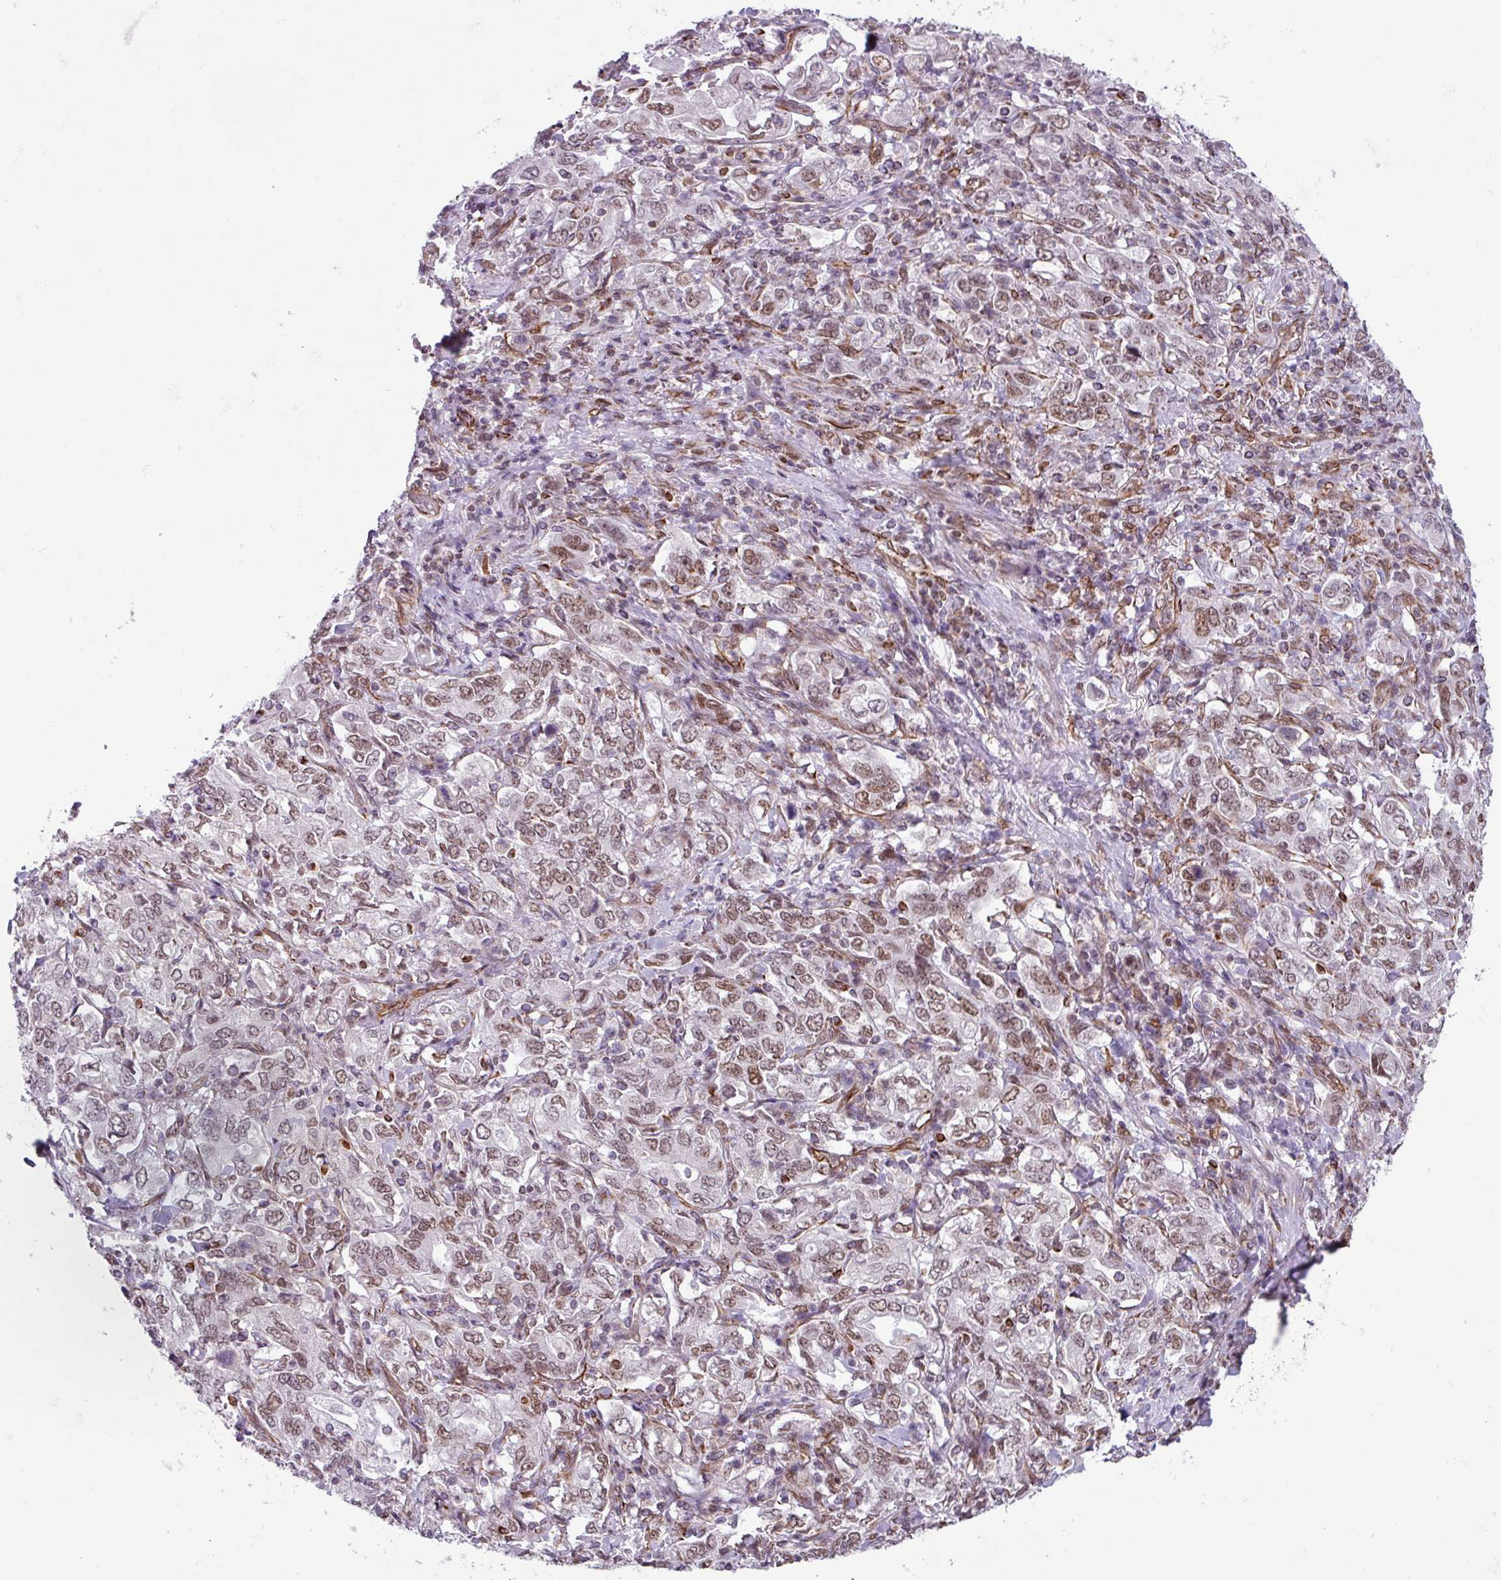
{"staining": {"intensity": "weak", "quantity": ">75%", "location": "nuclear"}, "tissue": "stomach cancer", "cell_type": "Tumor cells", "image_type": "cancer", "snomed": [{"axis": "morphology", "description": "Adenocarcinoma, NOS"}, {"axis": "topography", "description": "Stomach, upper"}, {"axis": "topography", "description": "Stomach"}], "caption": "Tumor cells reveal low levels of weak nuclear expression in about >75% of cells in human stomach adenocarcinoma. Ihc stains the protein of interest in brown and the nuclei are stained blue.", "gene": "CHD3", "patient": {"sex": "male", "age": 62}}